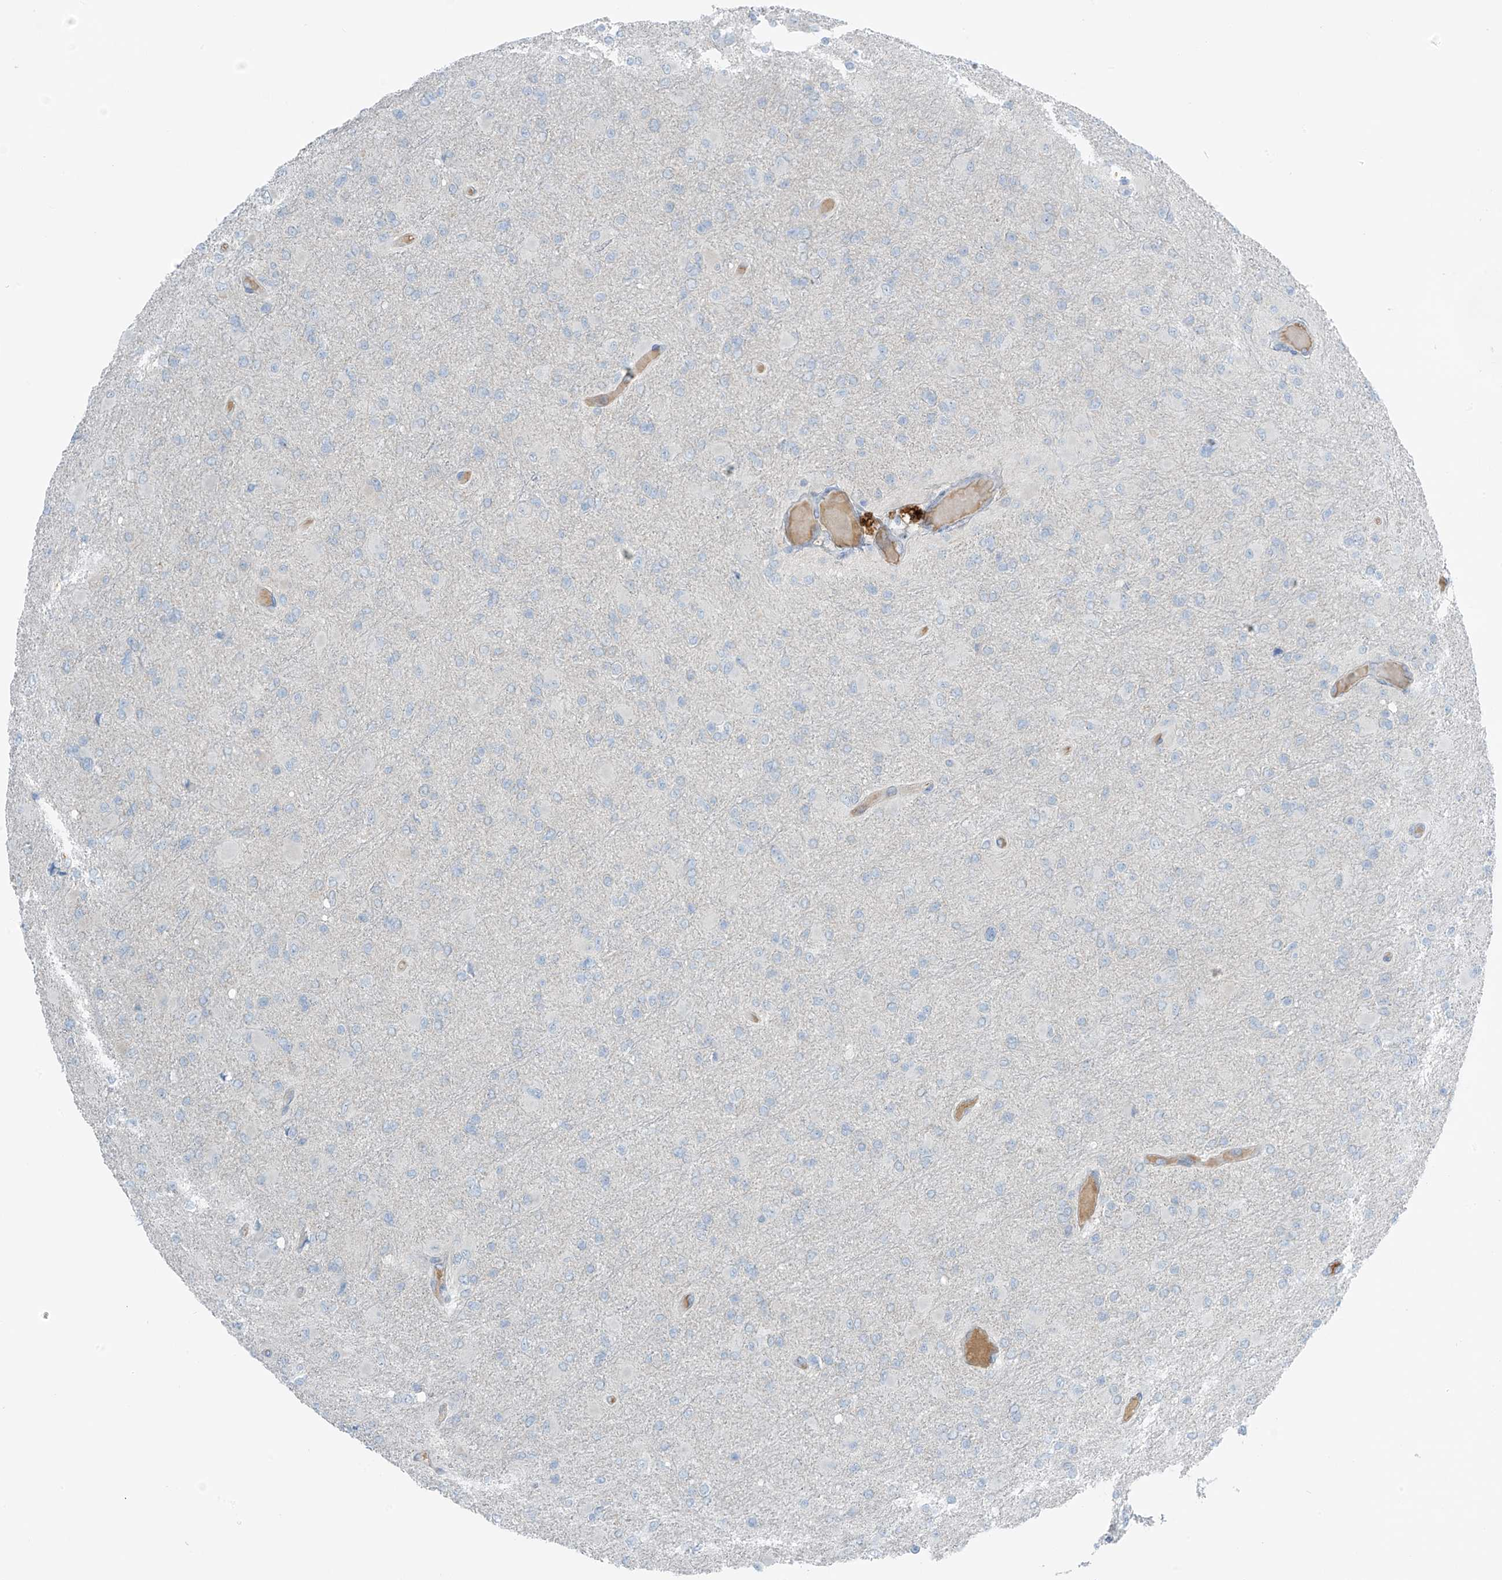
{"staining": {"intensity": "negative", "quantity": "none", "location": "none"}, "tissue": "glioma", "cell_type": "Tumor cells", "image_type": "cancer", "snomed": [{"axis": "morphology", "description": "Glioma, malignant, High grade"}, {"axis": "topography", "description": "Cerebral cortex"}], "caption": "This is a histopathology image of immunohistochemistry staining of glioma, which shows no staining in tumor cells. The staining is performed using DAB (3,3'-diaminobenzidine) brown chromogen with nuclei counter-stained in using hematoxylin.", "gene": "FAM131C", "patient": {"sex": "female", "age": 36}}